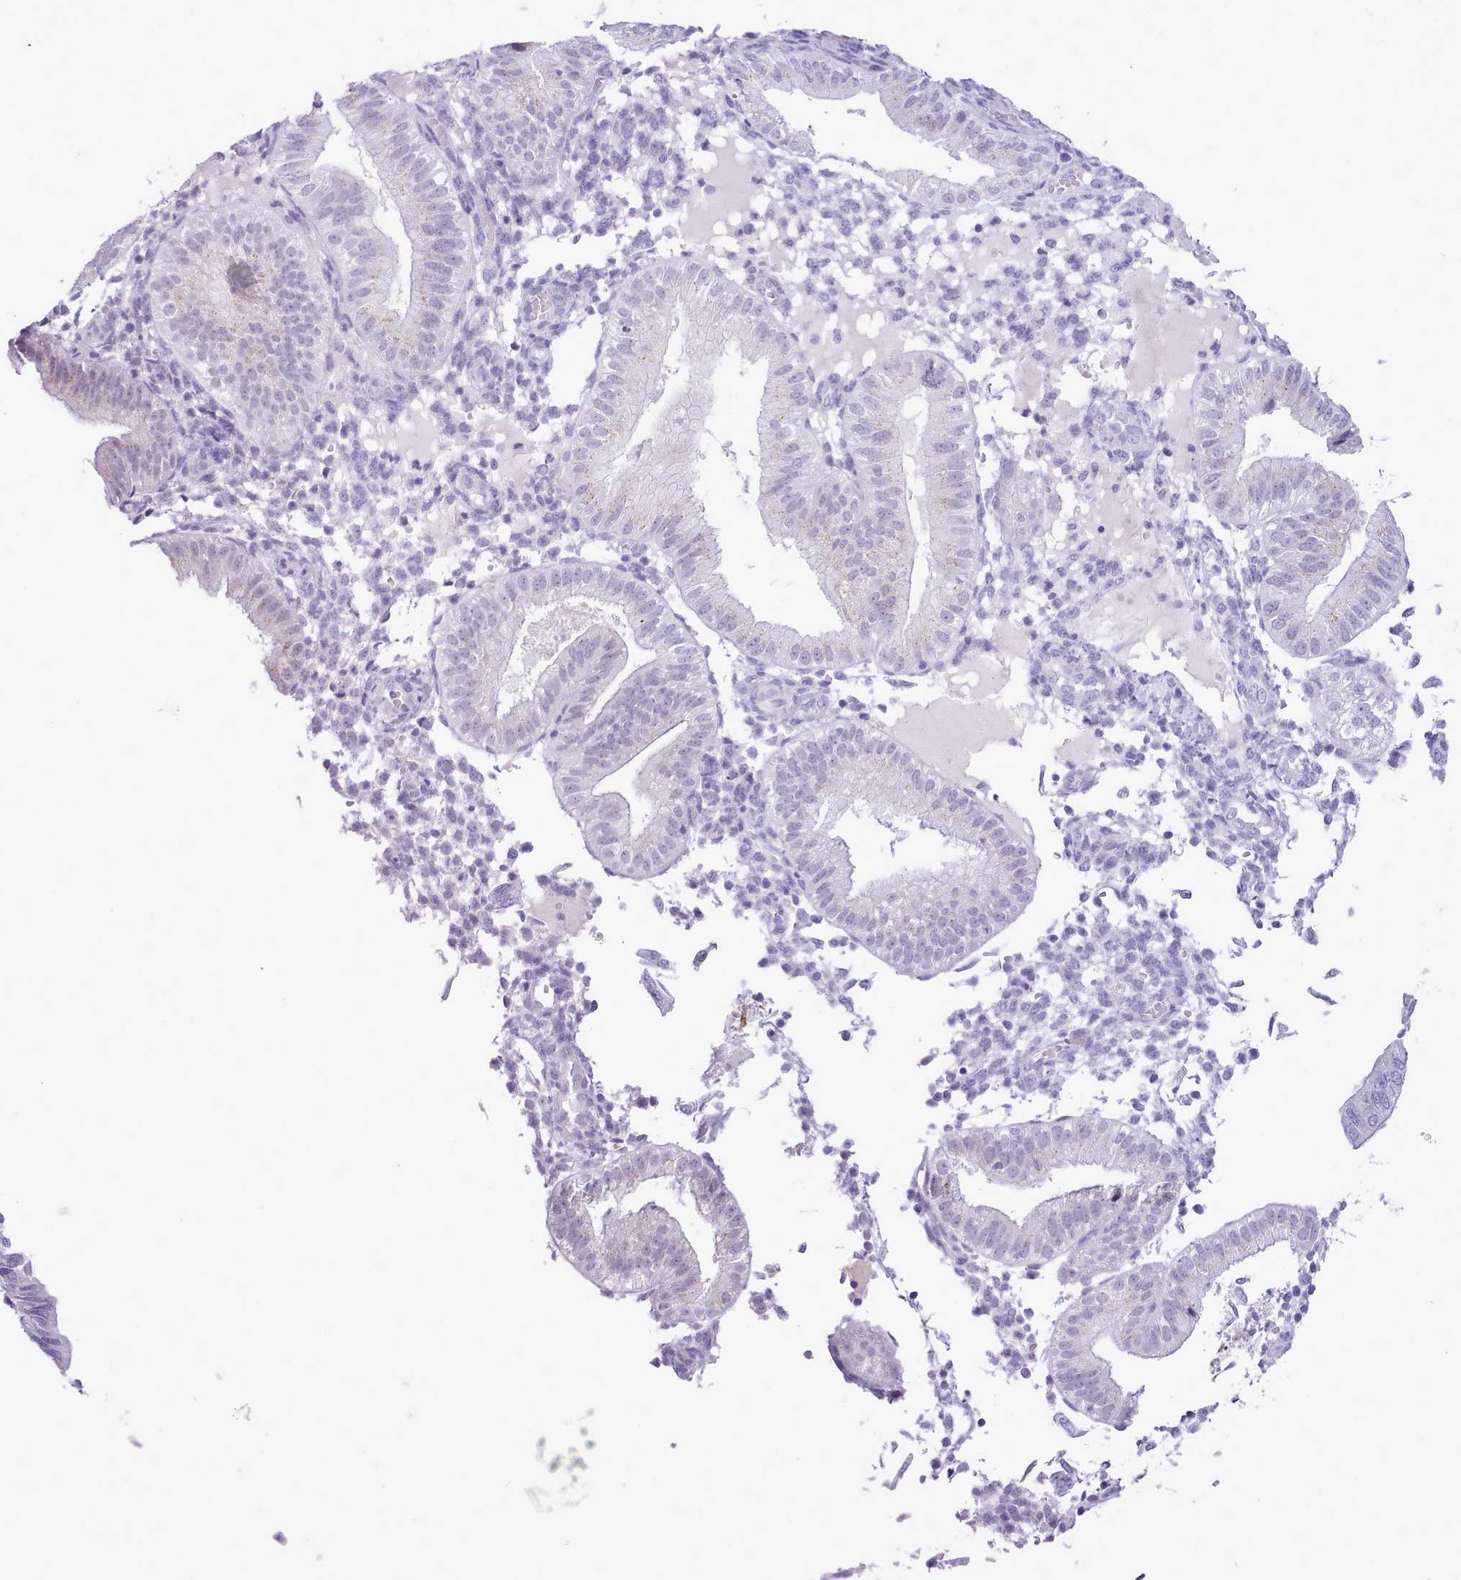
{"staining": {"intensity": "negative", "quantity": "none", "location": "none"}, "tissue": "endometrium", "cell_type": "Cells in endometrial stroma", "image_type": "normal", "snomed": [{"axis": "morphology", "description": "Normal tissue, NOS"}, {"axis": "topography", "description": "Endometrium"}], "caption": "Immunohistochemical staining of unremarkable endometrium reveals no significant expression in cells in endometrial stroma.", "gene": "LRRC37A2", "patient": {"sex": "female", "age": 39}}